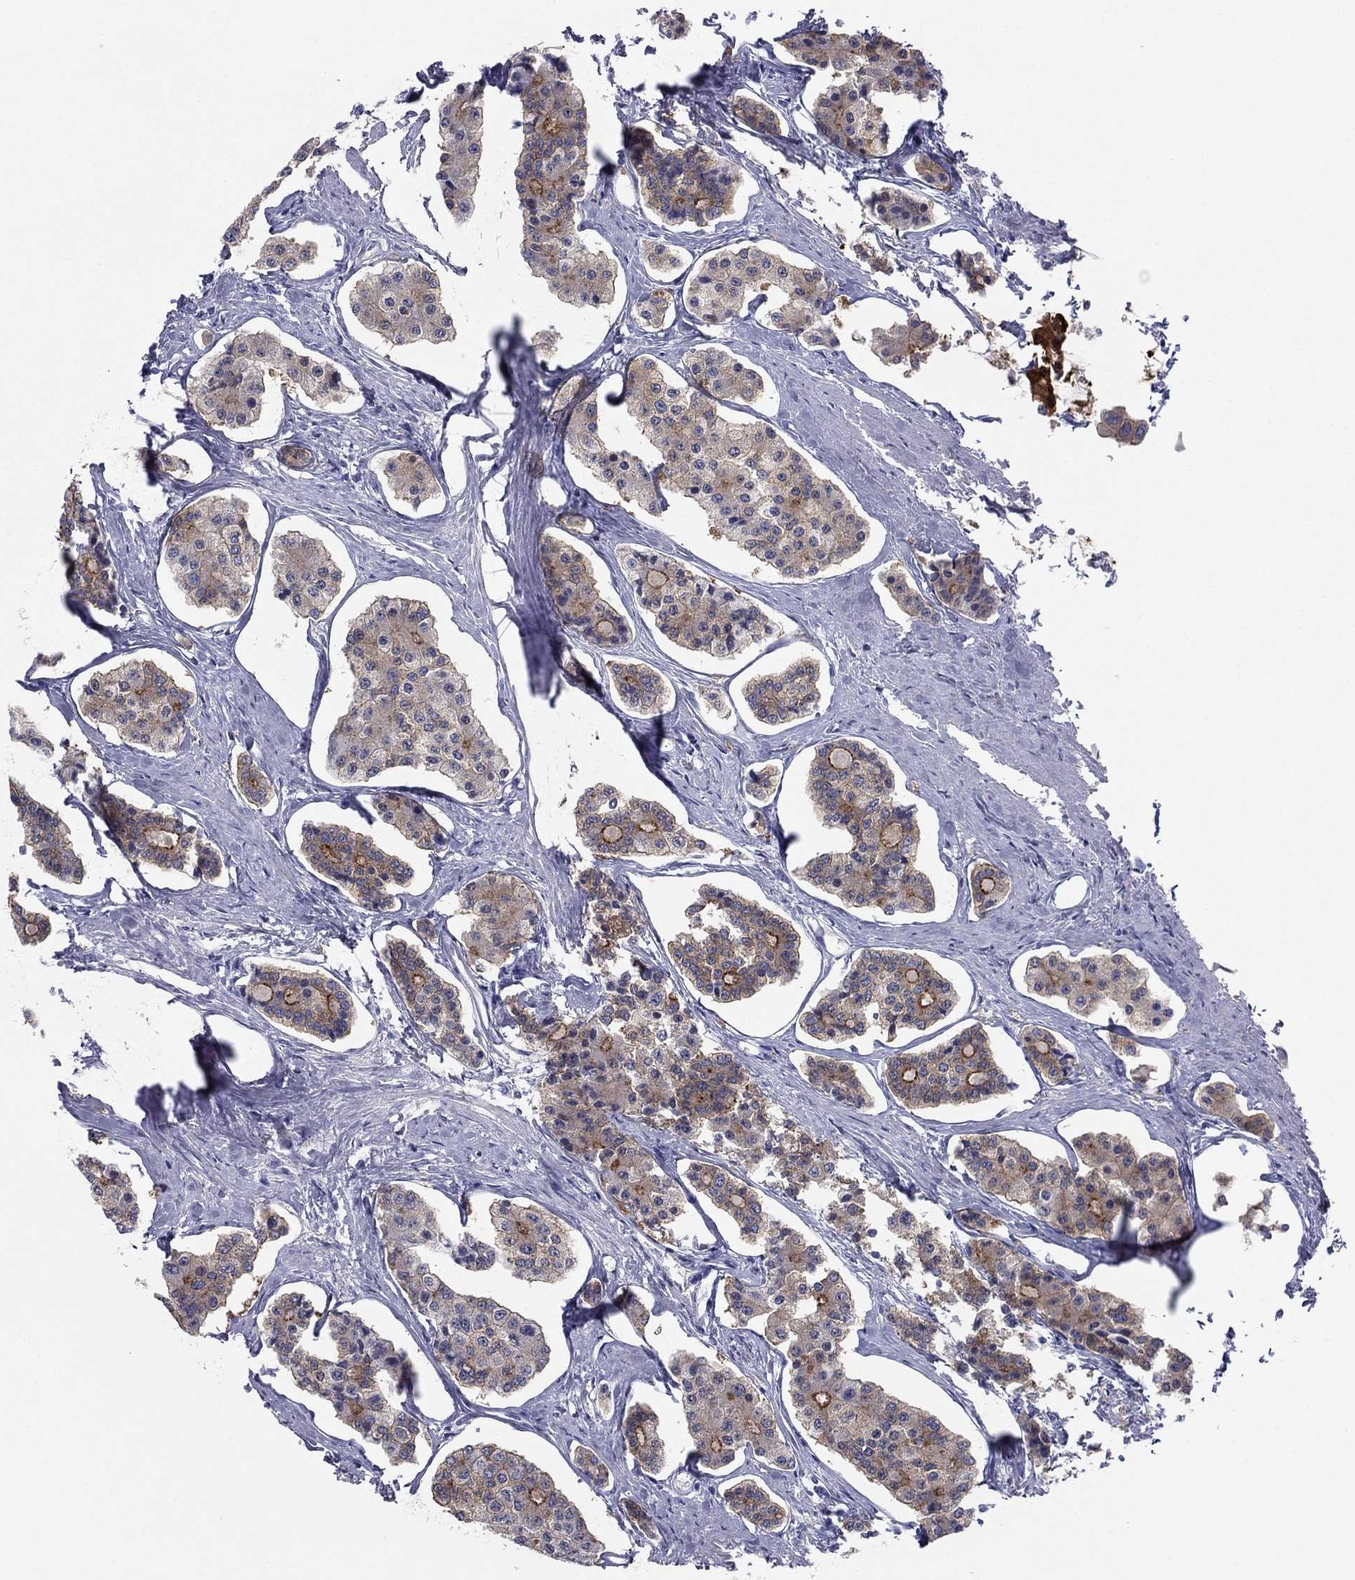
{"staining": {"intensity": "strong", "quantity": "<25%", "location": "cytoplasmic/membranous"}, "tissue": "carcinoid", "cell_type": "Tumor cells", "image_type": "cancer", "snomed": [{"axis": "morphology", "description": "Carcinoid, malignant, NOS"}, {"axis": "topography", "description": "Small intestine"}], "caption": "Malignant carcinoid stained for a protein shows strong cytoplasmic/membranous positivity in tumor cells. (brown staining indicates protein expression, while blue staining denotes nuclei).", "gene": "PLS1", "patient": {"sex": "female", "age": 65}}